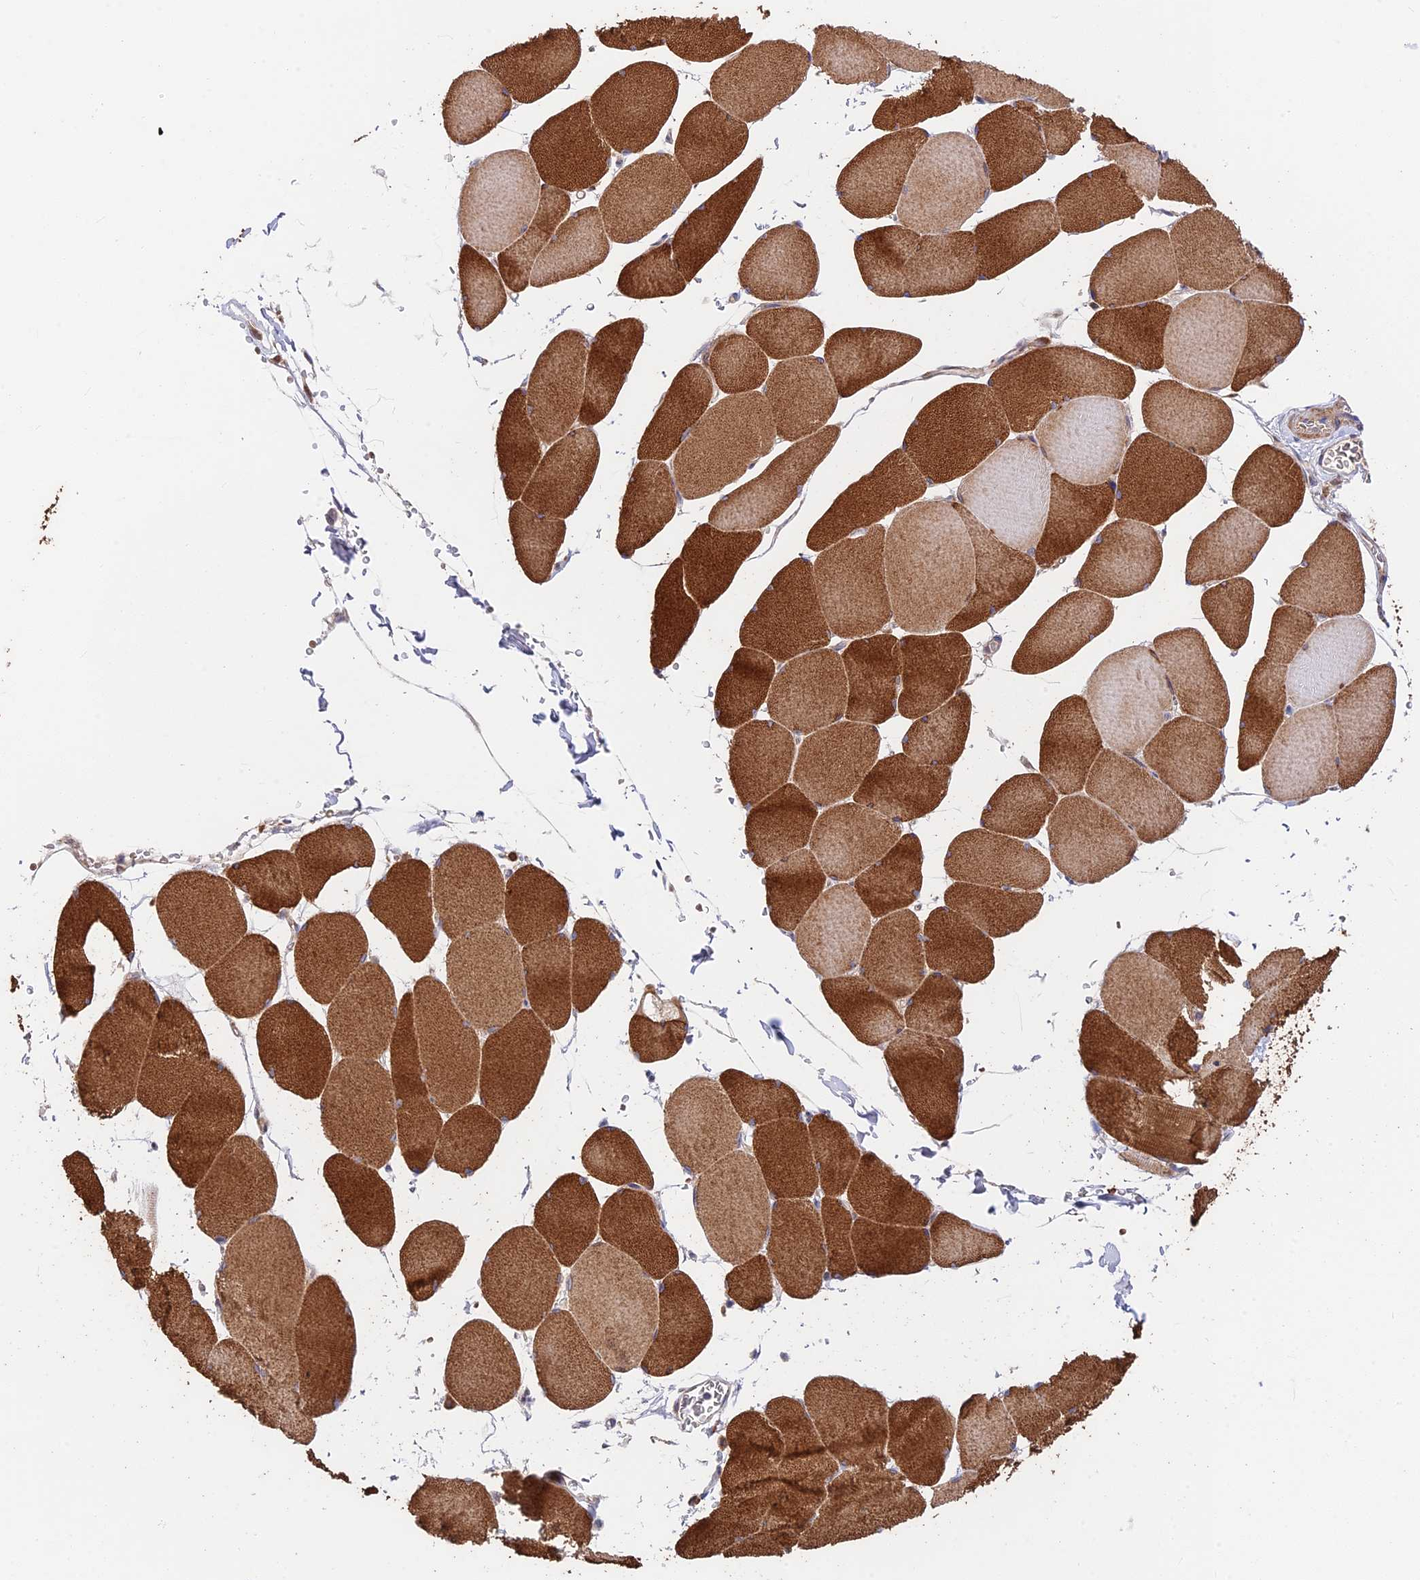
{"staining": {"intensity": "strong", "quantity": ">75%", "location": "cytoplasmic/membranous"}, "tissue": "skeletal muscle", "cell_type": "Myocytes", "image_type": "normal", "snomed": [{"axis": "morphology", "description": "Normal tissue, NOS"}, {"axis": "topography", "description": "Skeletal muscle"}, {"axis": "topography", "description": "Head-Neck"}], "caption": "An image showing strong cytoplasmic/membranous staining in about >75% of myocytes in normal skeletal muscle, as visualized by brown immunohistochemical staining.", "gene": "FUOM", "patient": {"sex": "male", "age": 66}}